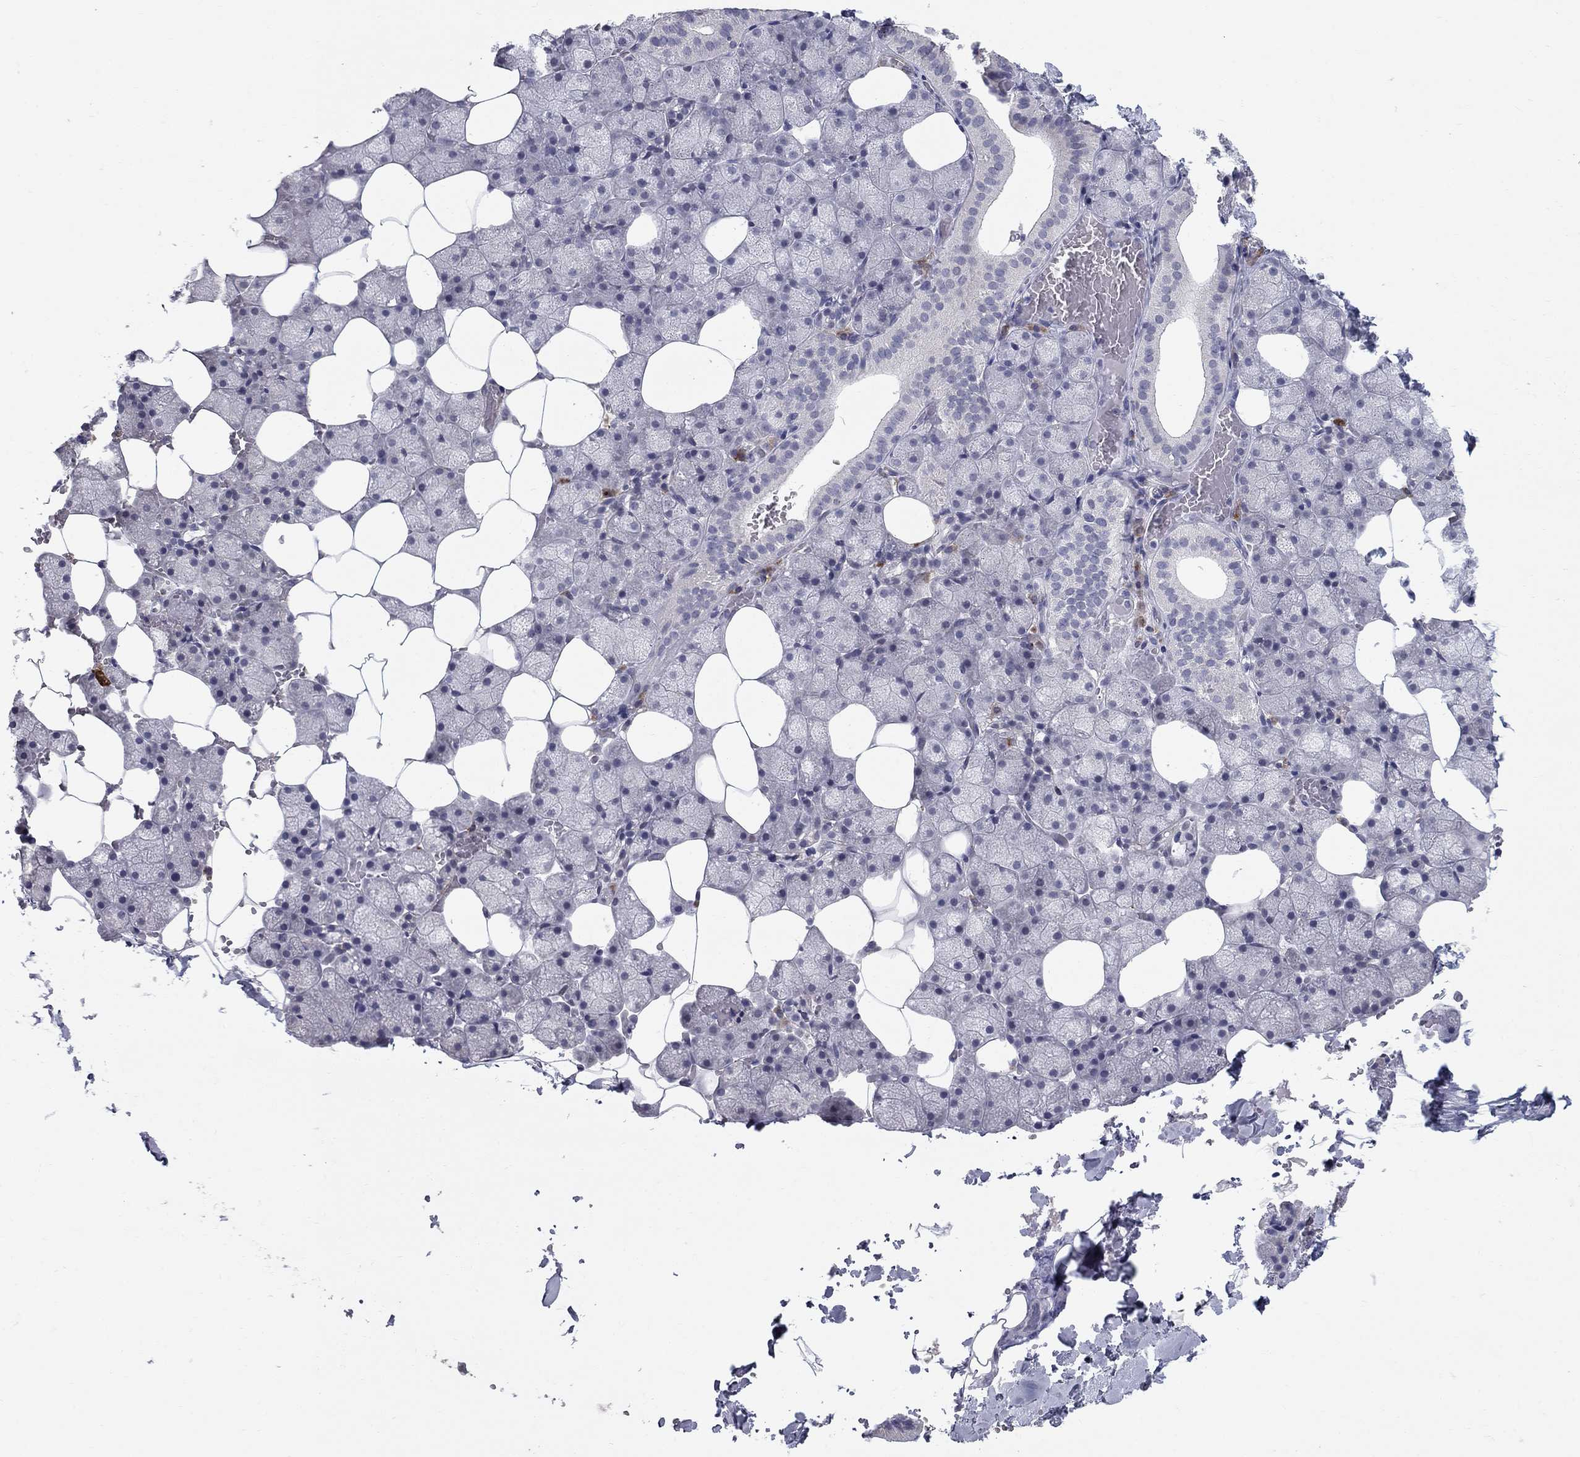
{"staining": {"intensity": "negative", "quantity": "none", "location": "none"}, "tissue": "salivary gland", "cell_type": "Glandular cells", "image_type": "normal", "snomed": [{"axis": "morphology", "description": "Normal tissue, NOS"}, {"axis": "topography", "description": "Salivary gland"}], "caption": "This is an immunohistochemistry (IHC) image of unremarkable salivary gland. There is no positivity in glandular cells.", "gene": "NTRK2", "patient": {"sex": "male", "age": 38}}